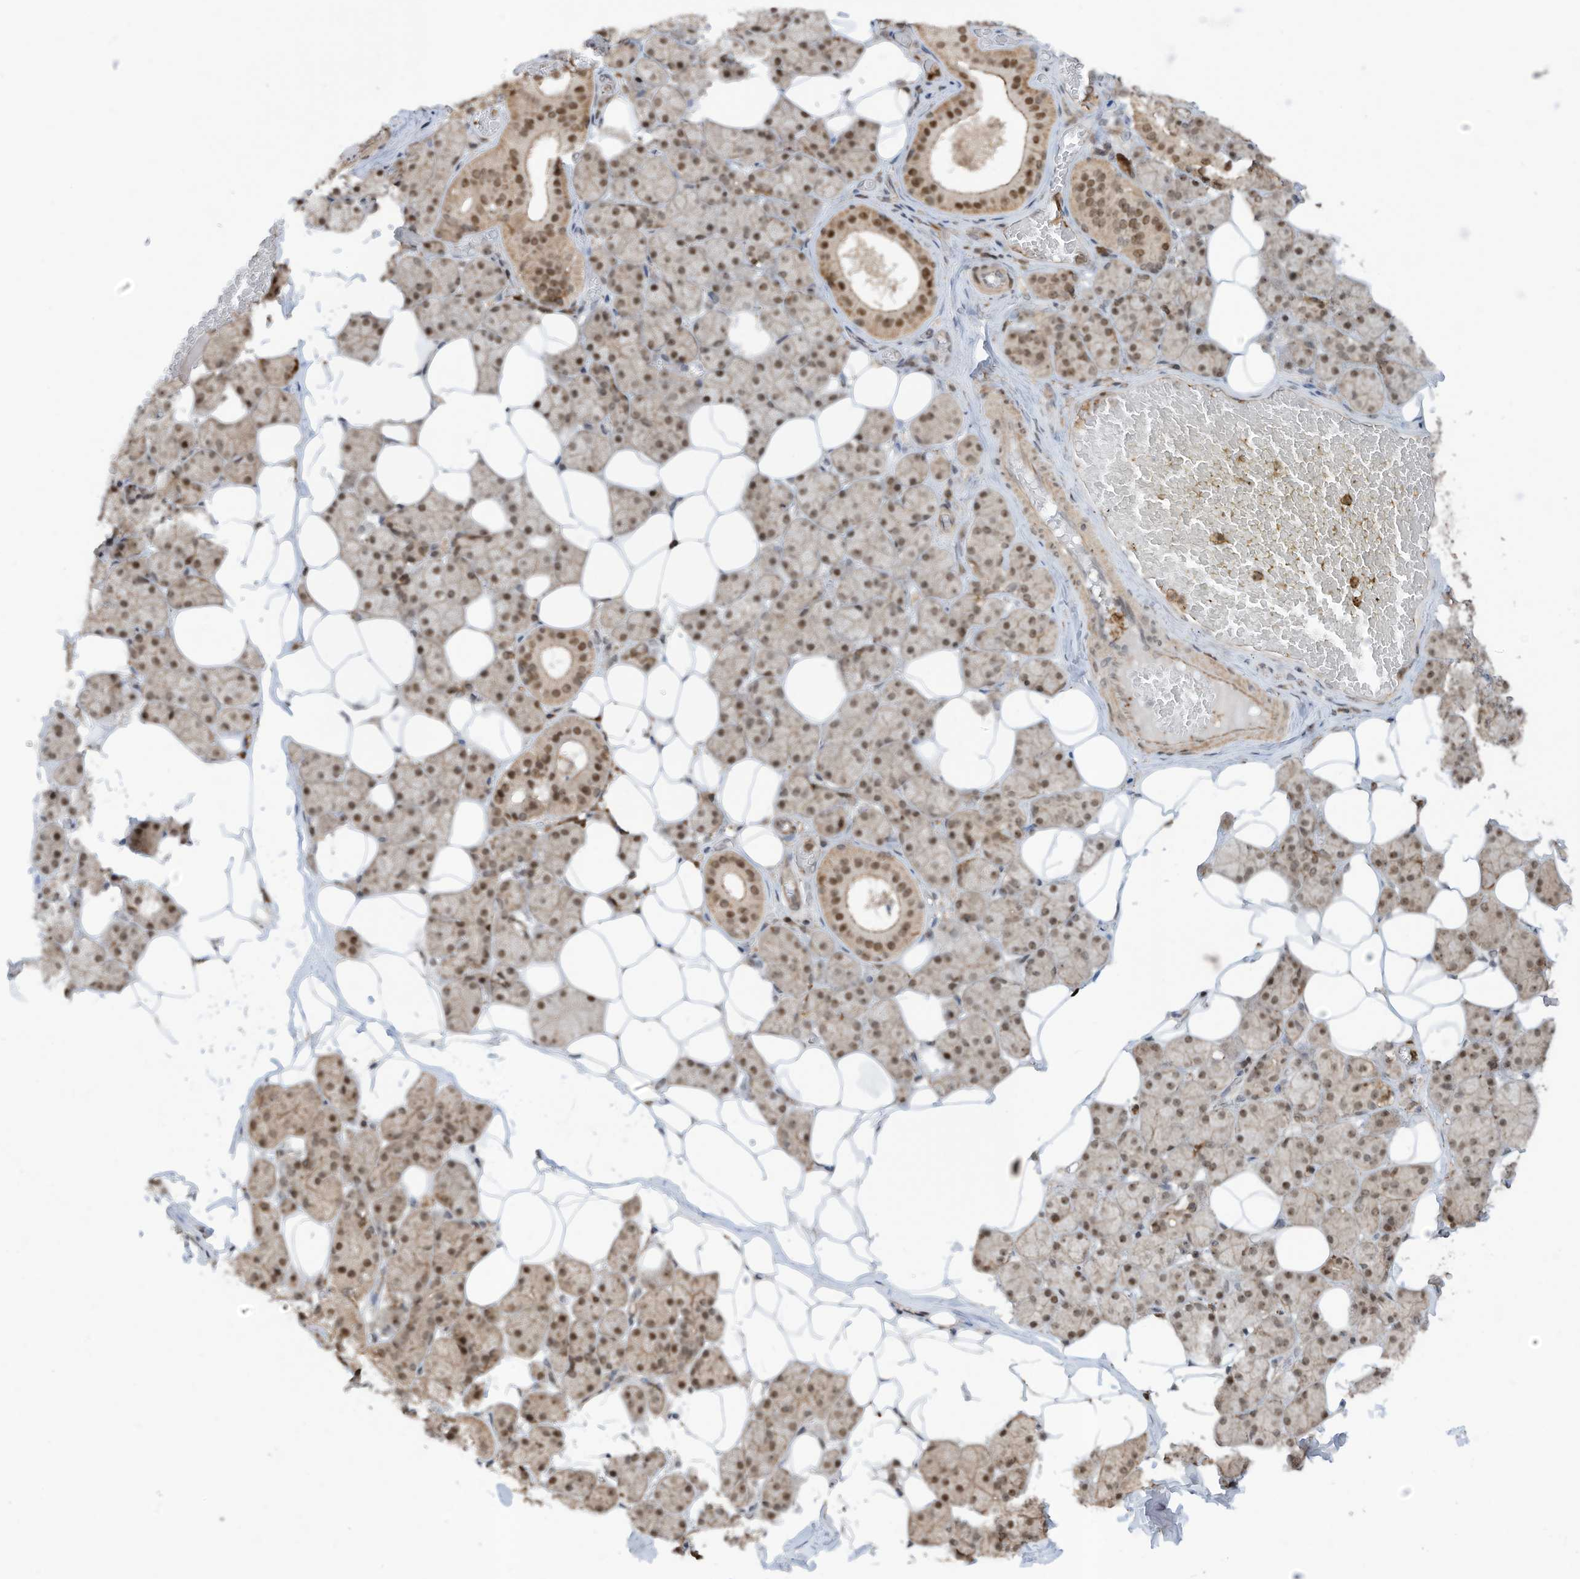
{"staining": {"intensity": "moderate", "quantity": ">75%", "location": "nuclear"}, "tissue": "salivary gland", "cell_type": "Glandular cells", "image_type": "normal", "snomed": [{"axis": "morphology", "description": "Normal tissue, NOS"}, {"axis": "topography", "description": "Salivary gland"}], "caption": "This histopathology image demonstrates benign salivary gland stained with IHC to label a protein in brown. The nuclear of glandular cells show moderate positivity for the protein. Nuclei are counter-stained blue.", "gene": "REPIN1", "patient": {"sex": "female", "age": 33}}